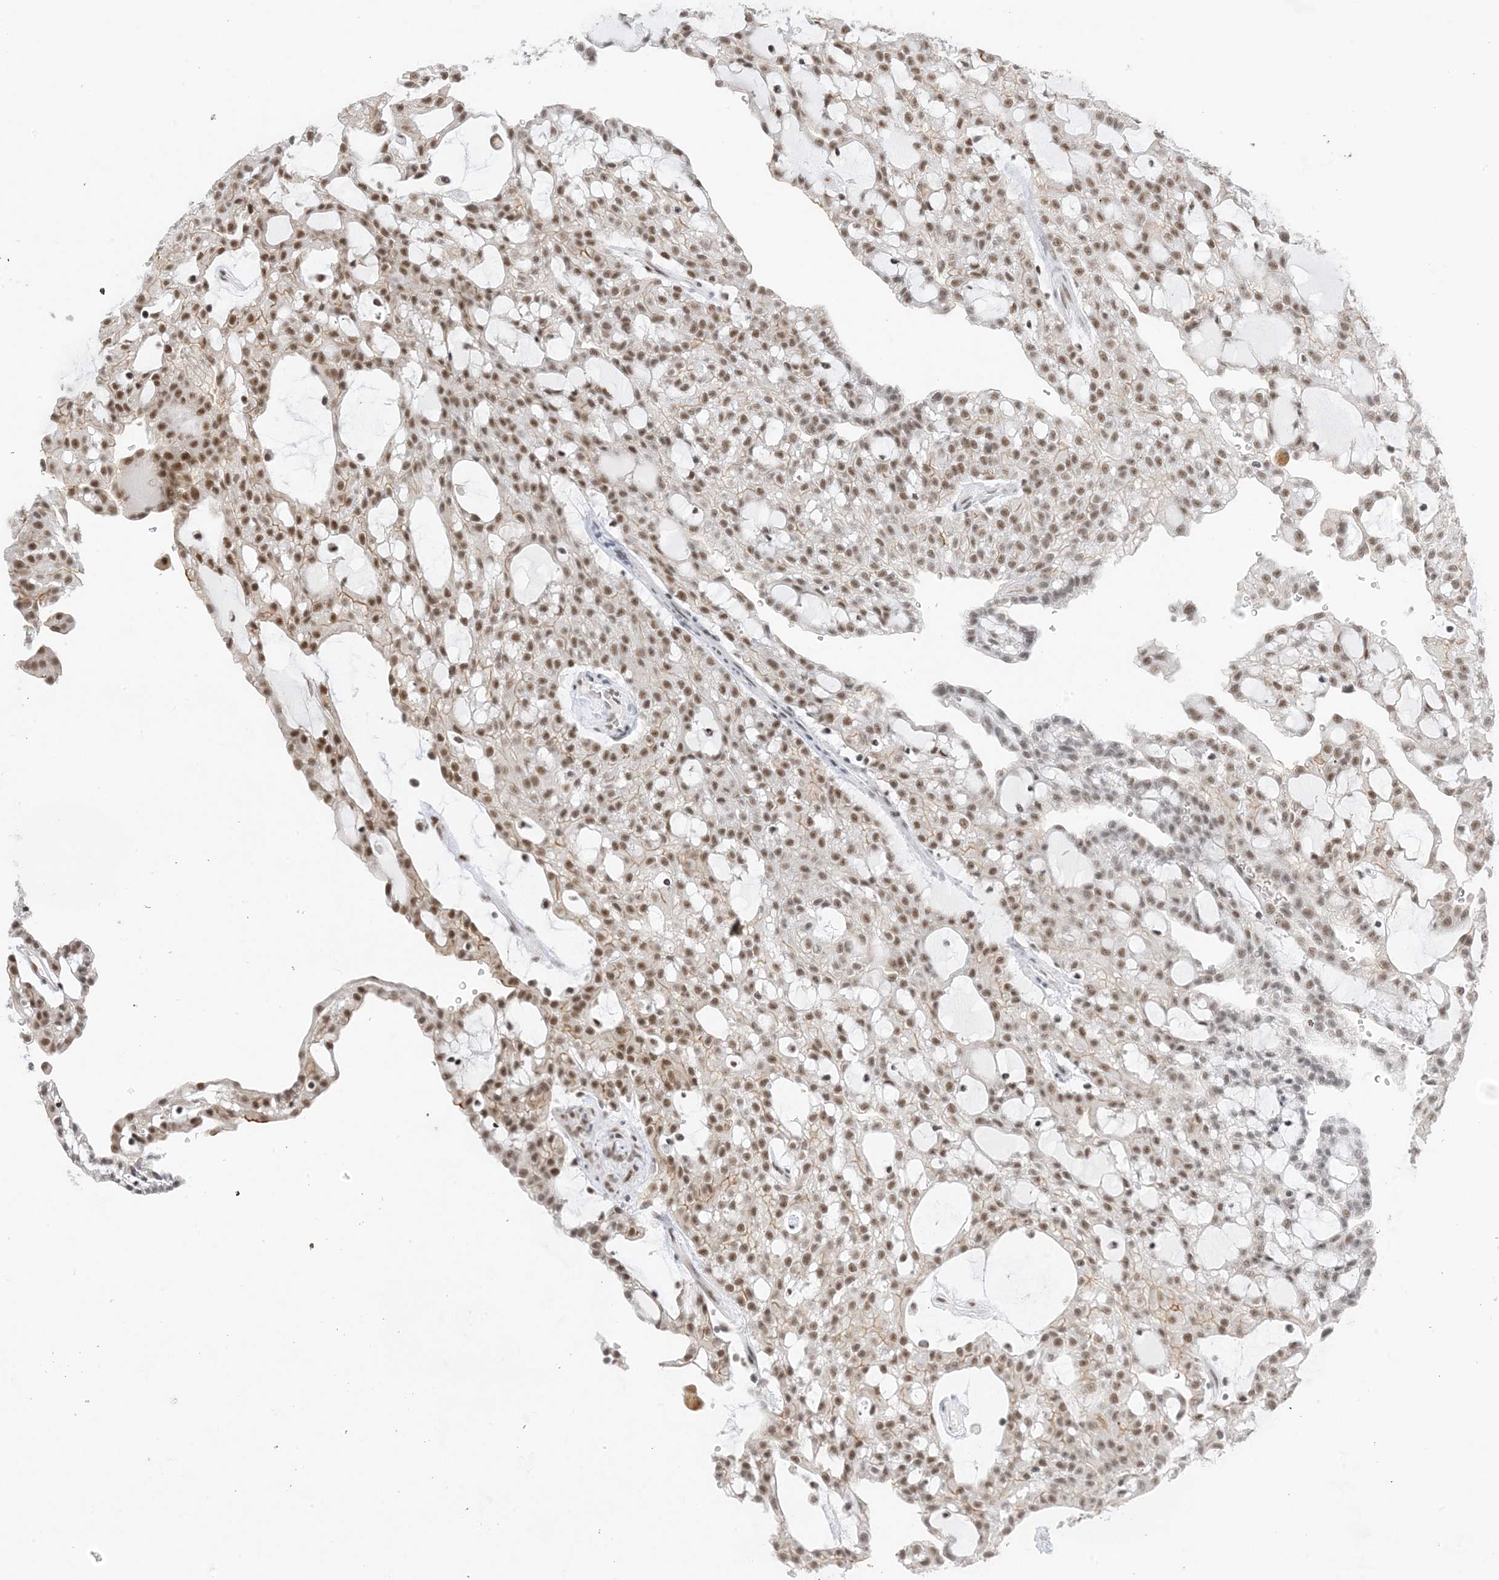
{"staining": {"intensity": "moderate", "quantity": ">75%", "location": "nuclear"}, "tissue": "renal cancer", "cell_type": "Tumor cells", "image_type": "cancer", "snomed": [{"axis": "morphology", "description": "Adenocarcinoma, NOS"}, {"axis": "topography", "description": "Kidney"}], "caption": "Tumor cells demonstrate medium levels of moderate nuclear expression in about >75% of cells in human adenocarcinoma (renal). The staining is performed using DAB brown chromogen to label protein expression. The nuclei are counter-stained blue using hematoxylin.", "gene": "SF3A3", "patient": {"sex": "male", "age": 63}}